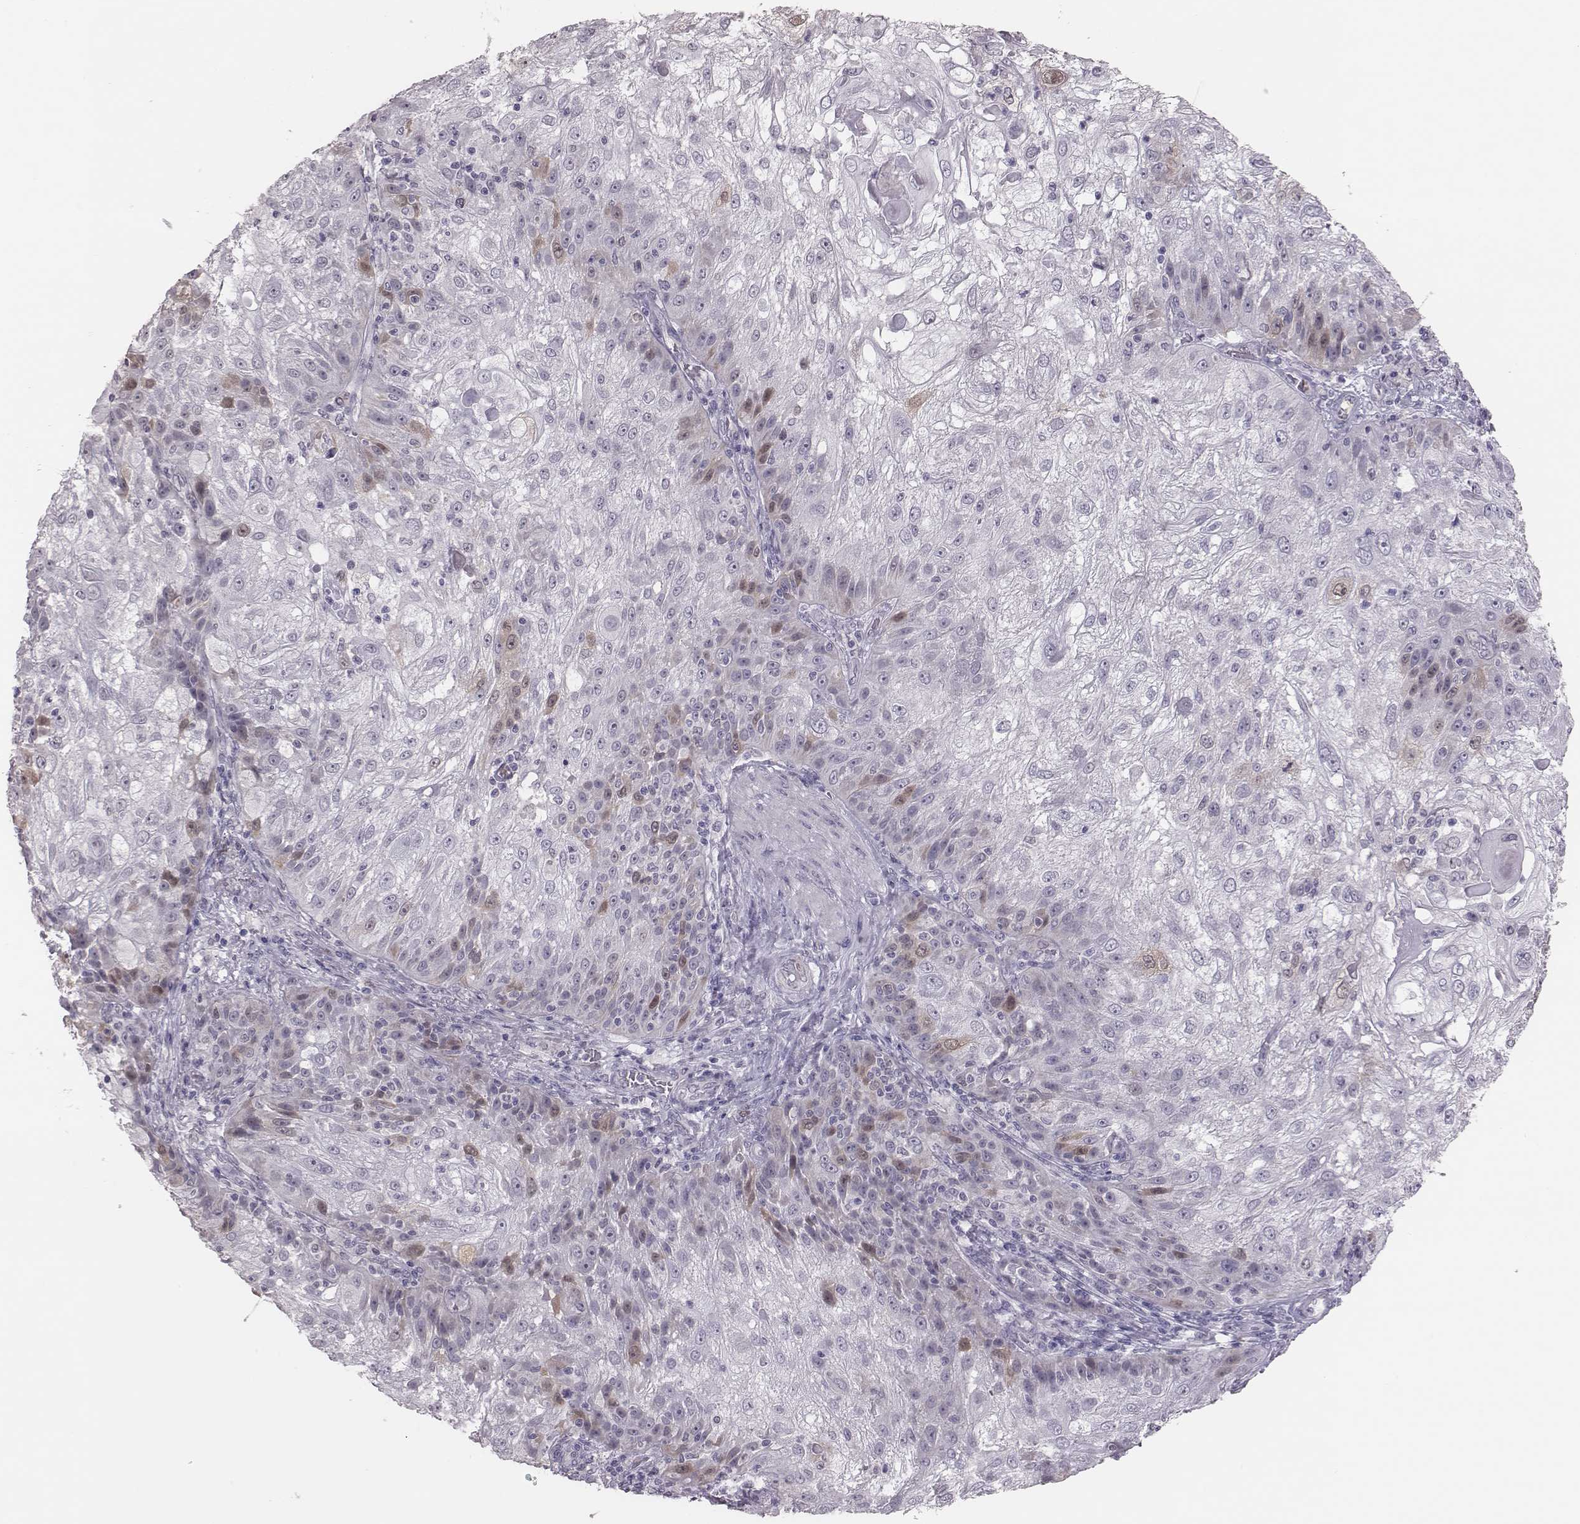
{"staining": {"intensity": "weak", "quantity": "<25%", "location": "cytoplasmic/membranous,nuclear"}, "tissue": "skin cancer", "cell_type": "Tumor cells", "image_type": "cancer", "snomed": [{"axis": "morphology", "description": "Normal tissue, NOS"}, {"axis": "morphology", "description": "Squamous cell carcinoma, NOS"}, {"axis": "topography", "description": "Skin"}], "caption": "IHC image of neoplastic tissue: human squamous cell carcinoma (skin) stained with DAB demonstrates no significant protein staining in tumor cells.", "gene": "PBK", "patient": {"sex": "female", "age": 83}}